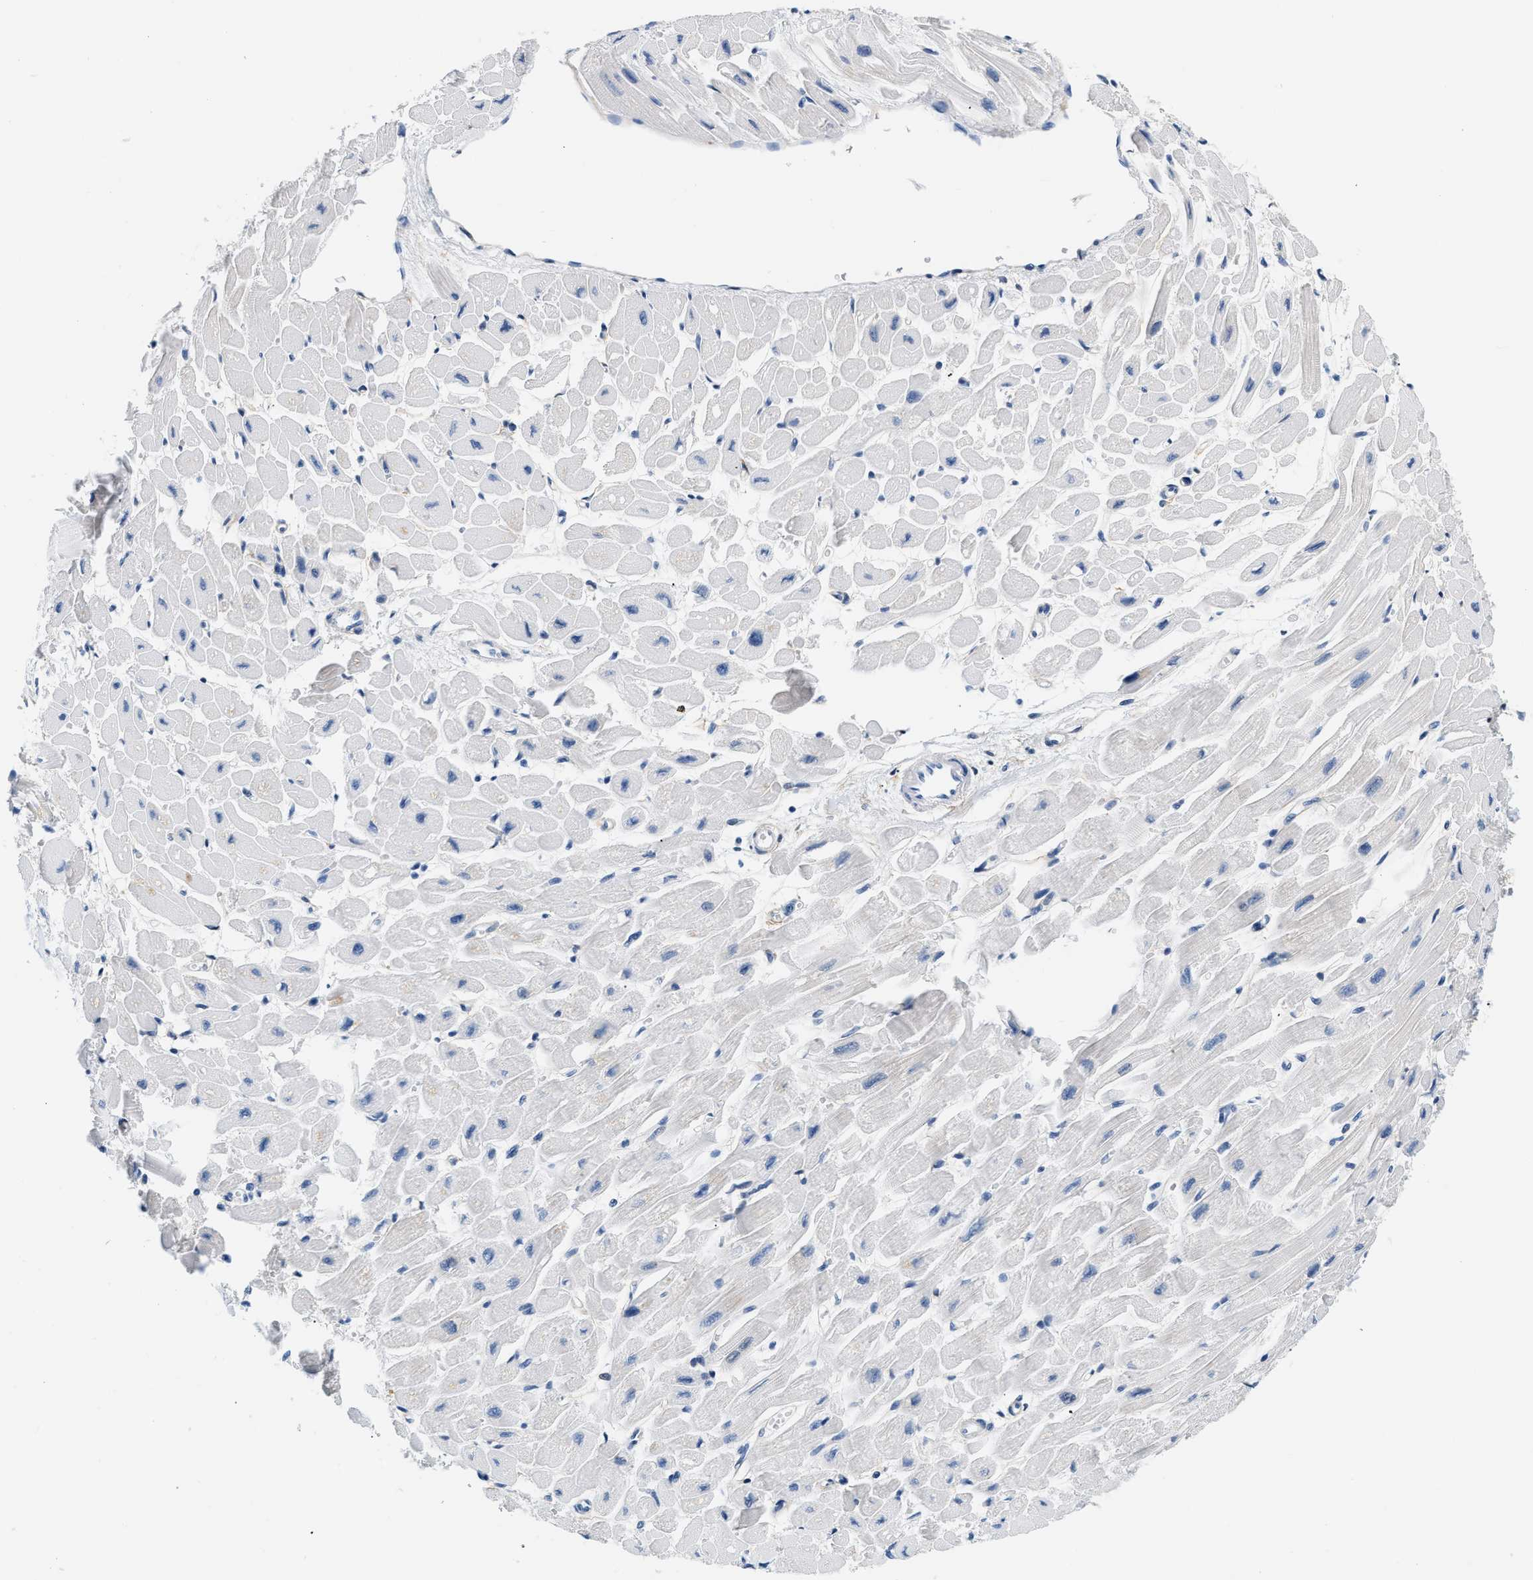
{"staining": {"intensity": "negative", "quantity": "none", "location": "none"}, "tissue": "heart muscle", "cell_type": "Cardiomyocytes", "image_type": "normal", "snomed": [{"axis": "morphology", "description": "Normal tissue, NOS"}, {"axis": "topography", "description": "Heart"}], "caption": "Immunohistochemistry (IHC) of unremarkable human heart muscle exhibits no staining in cardiomyocytes.", "gene": "PDGFRB", "patient": {"sex": "female", "age": 54}}